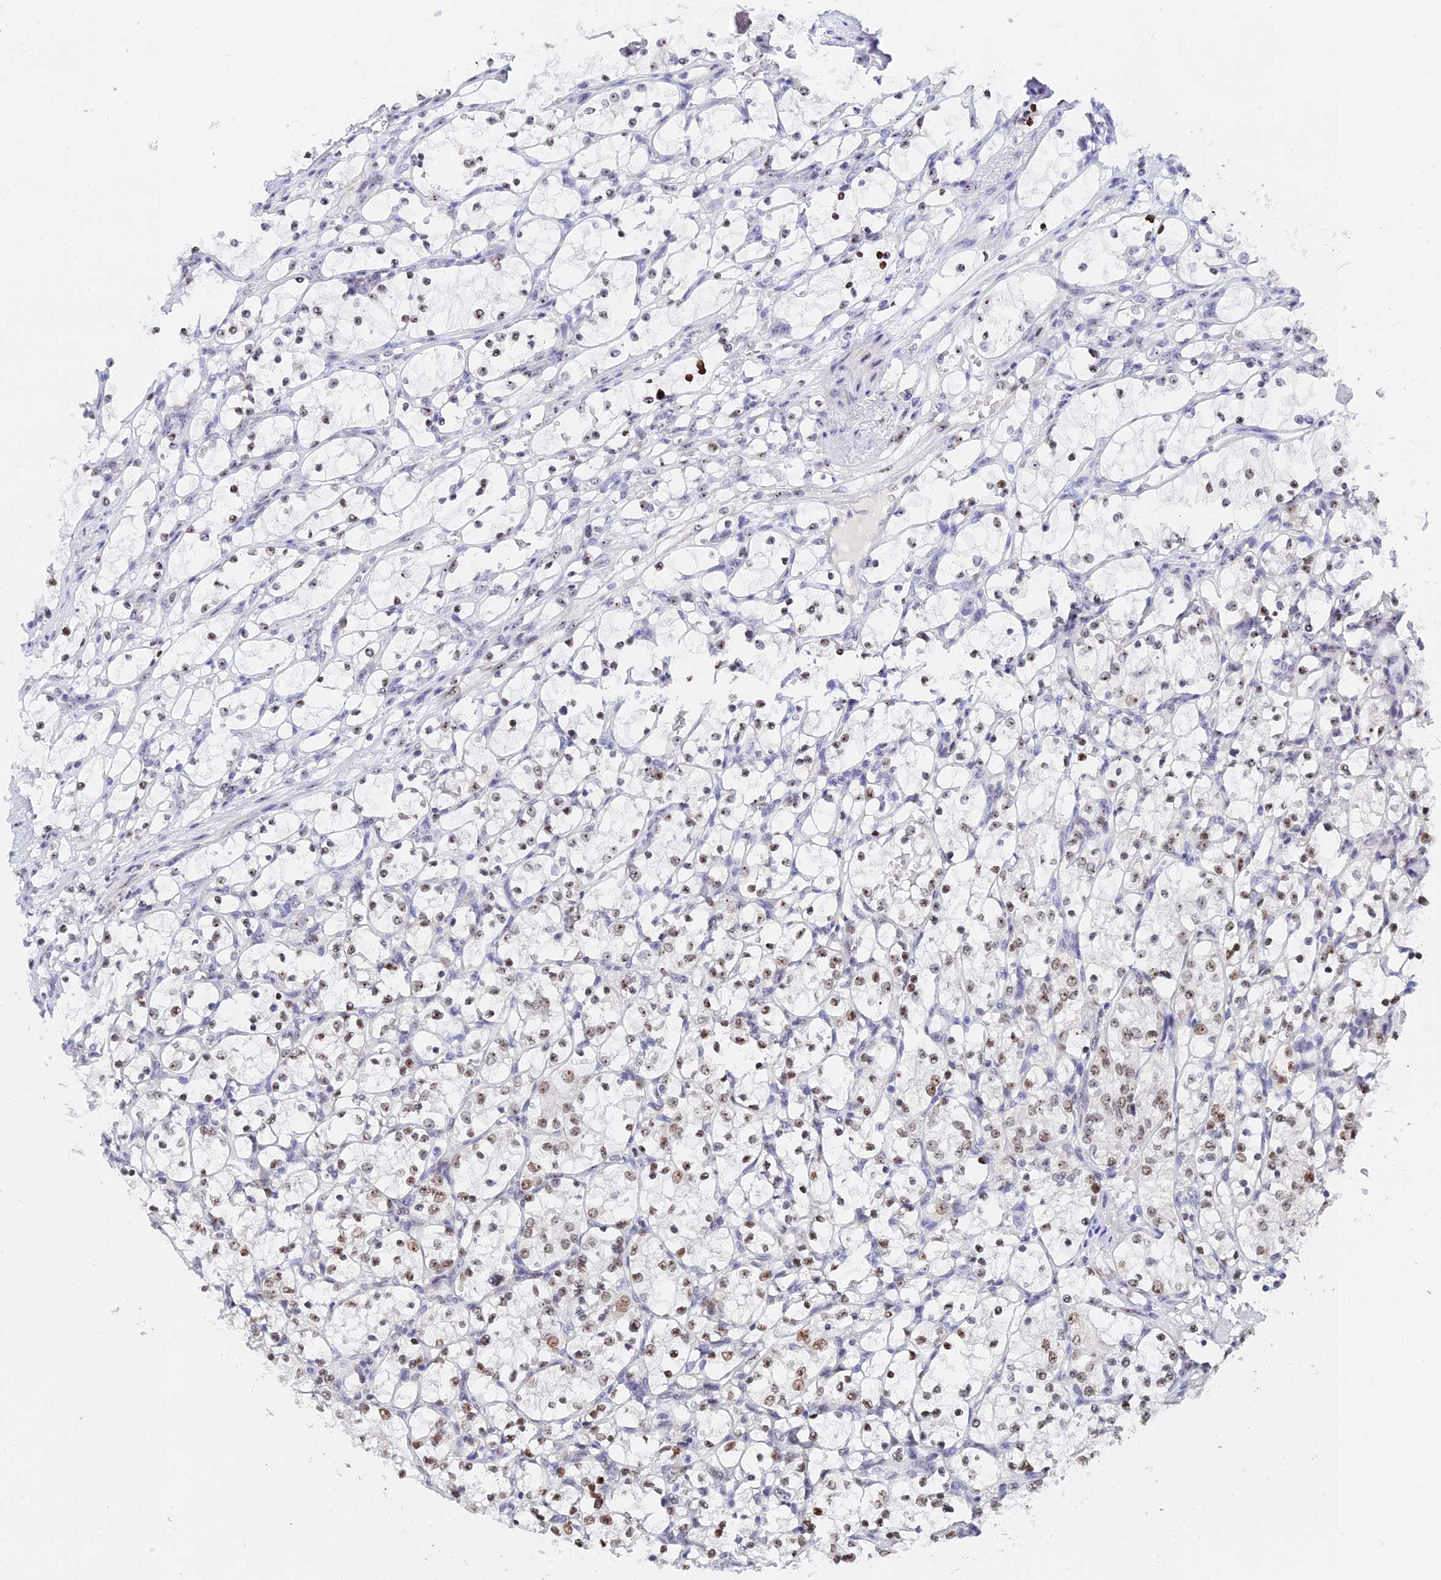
{"staining": {"intensity": "moderate", "quantity": ">75%", "location": "nuclear"}, "tissue": "renal cancer", "cell_type": "Tumor cells", "image_type": "cancer", "snomed": [{"axis": "morphology", "description": "Adenocarcinoma, NOS"}, {"axis": "topography", "description": "Kidney"}], "caption": "Immunohistochemical staining of human renal cancer shows medium levels of moderate nuclear protein positivity in about >75% of tumor cells. (DAB (3,3'-diaminobenzidine) IHC, brown staining for protein, blue staining for nuclei).", "gene": "RSL1D1", "patient": {"sex": "female", "age": 69}}